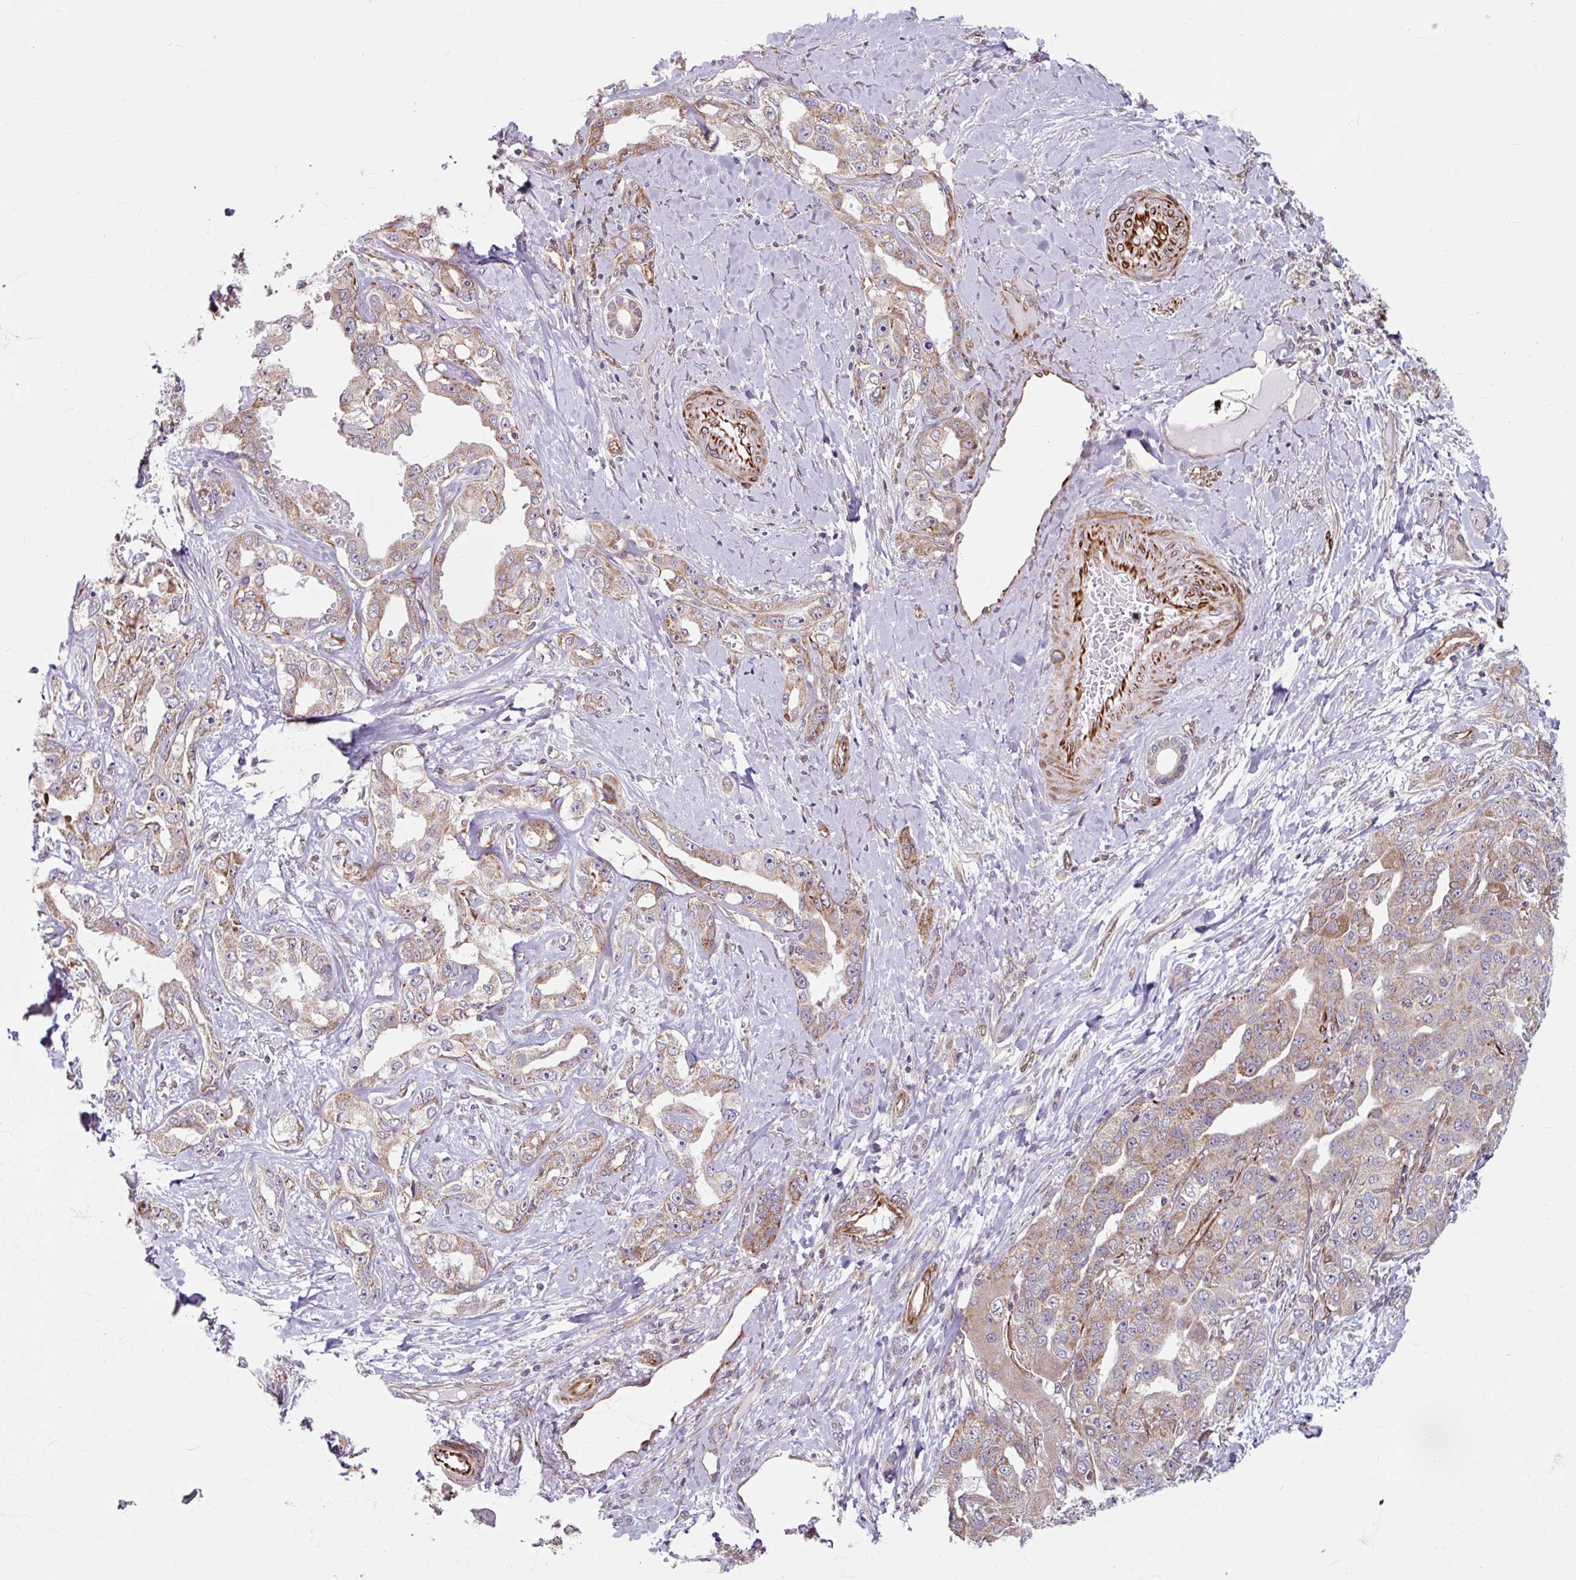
{"staining": {"intensity": "weak", "quantity": "25%-75%", "location": "cytoplasmic/membranous"}, "tissue": "liver cancer", "cell_type": "Tumor cells", "image_type": "cancer", "snomed": [{"axis": "morphology", "description": "Cholangiocarcinoma"}, {"axis": "topography", "description": "Liver"}], "caption": "This photomicrograph shows liver cholangiocarcinoma stained with IHC to label a protein in brown. The cytoplasmic/membranous of tumor cells show weak positivity for the protein. Nuclei are counter-stained blue.", "gene": "DAAM2", "patient": {"sex": "male", "age": 59}}